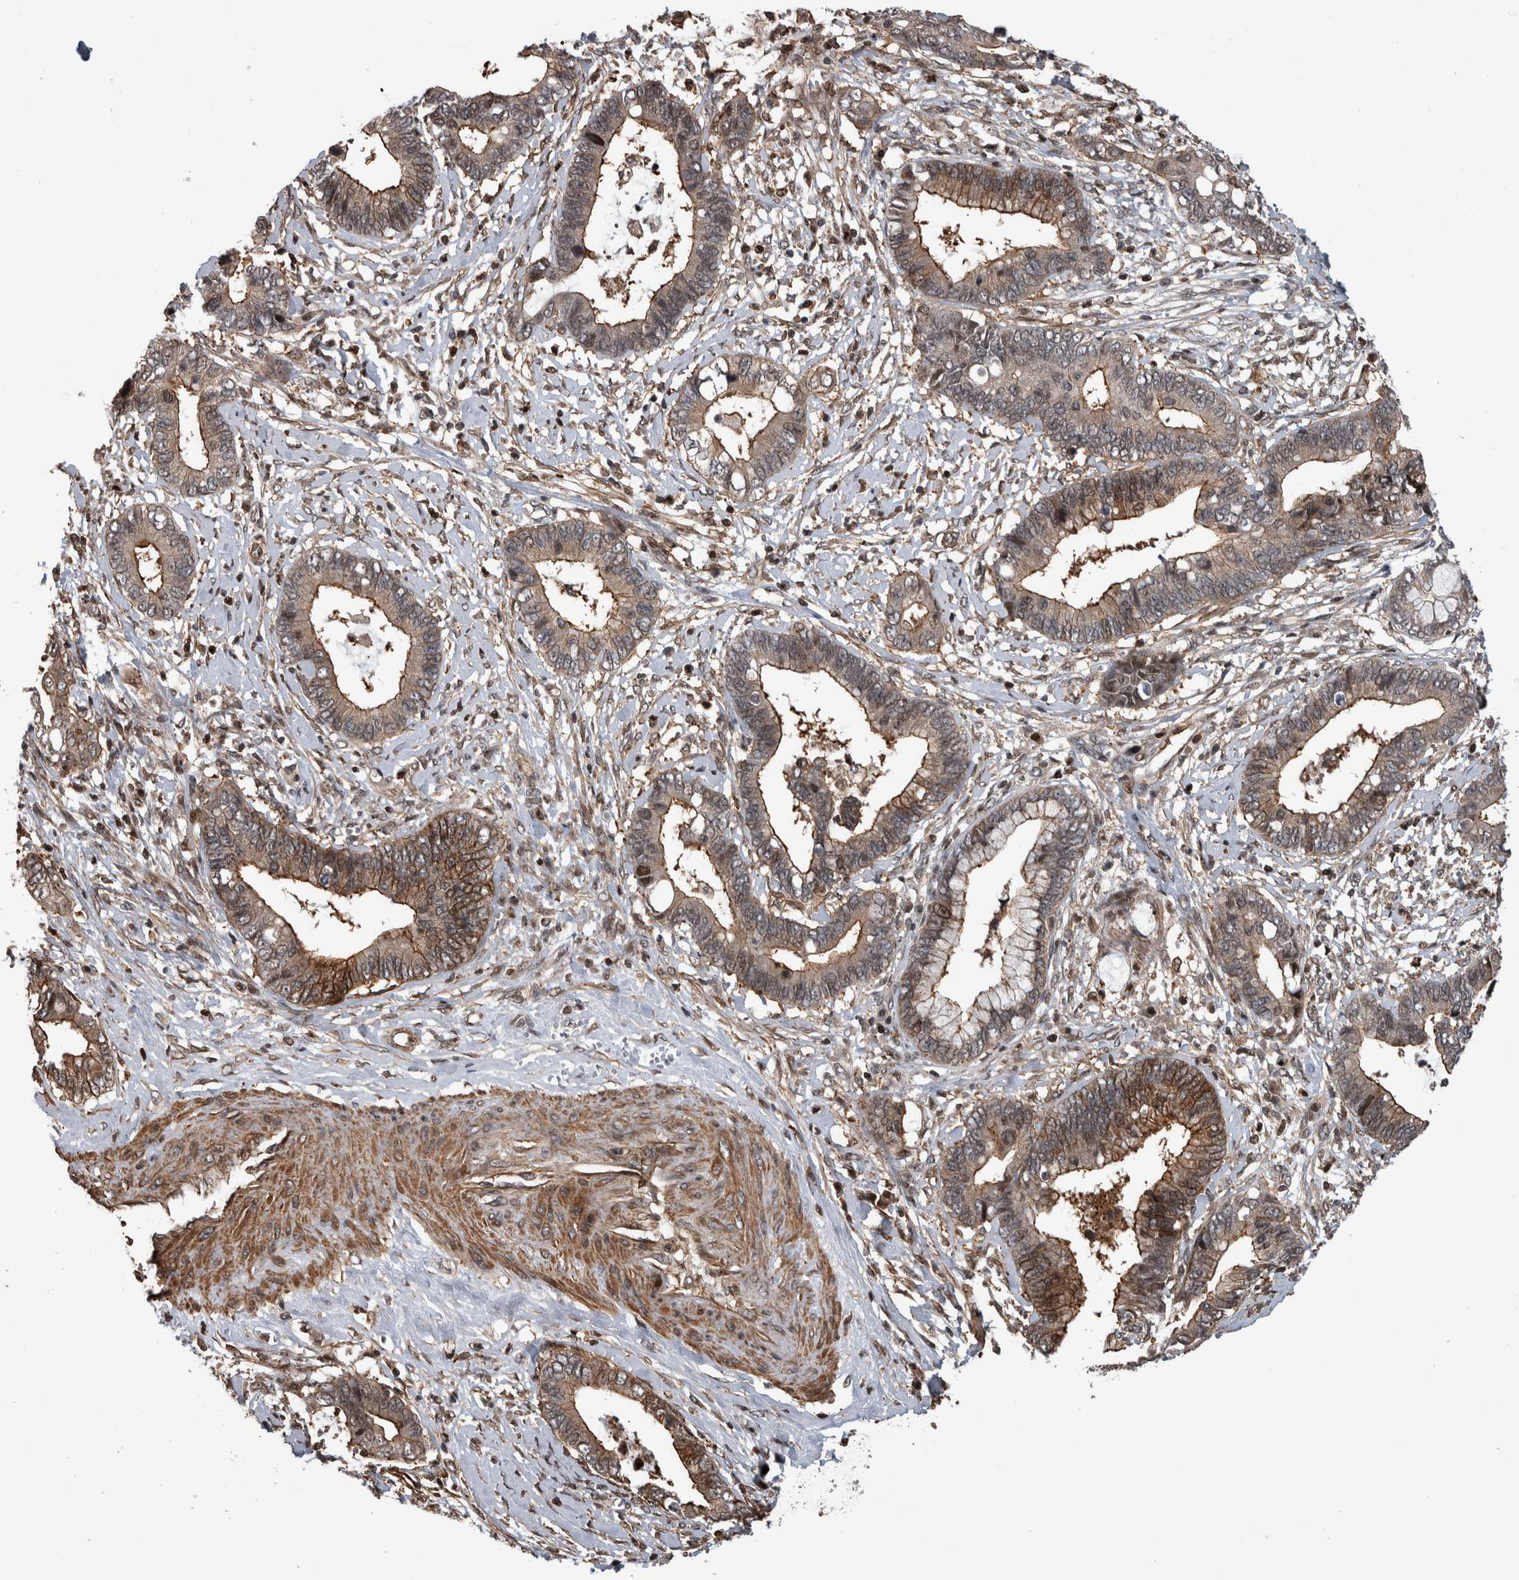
{"staining": {"intensity": "moderate", "quantity": ">75%", "location": "cytoplasmic/membranous"}, "tissue": "cervical cancer", "cell_type": "Tumor cells", "image_type": "cancer", "snomed": [{"axis": "morphology", "description": "Adenocarcinoma, NOS"}, {"axis": "topography", "description": "Cervix"}], "caption": "DAB (3,3'-diaminobenzidine) immunohistochemical staining of cervical cancer reveals moderate cytoplasmic/membranous protein staining in about >75% of tumor cells.", "gene": "ARFGEF1", "patient": {"sex": "female", "age": 44}}